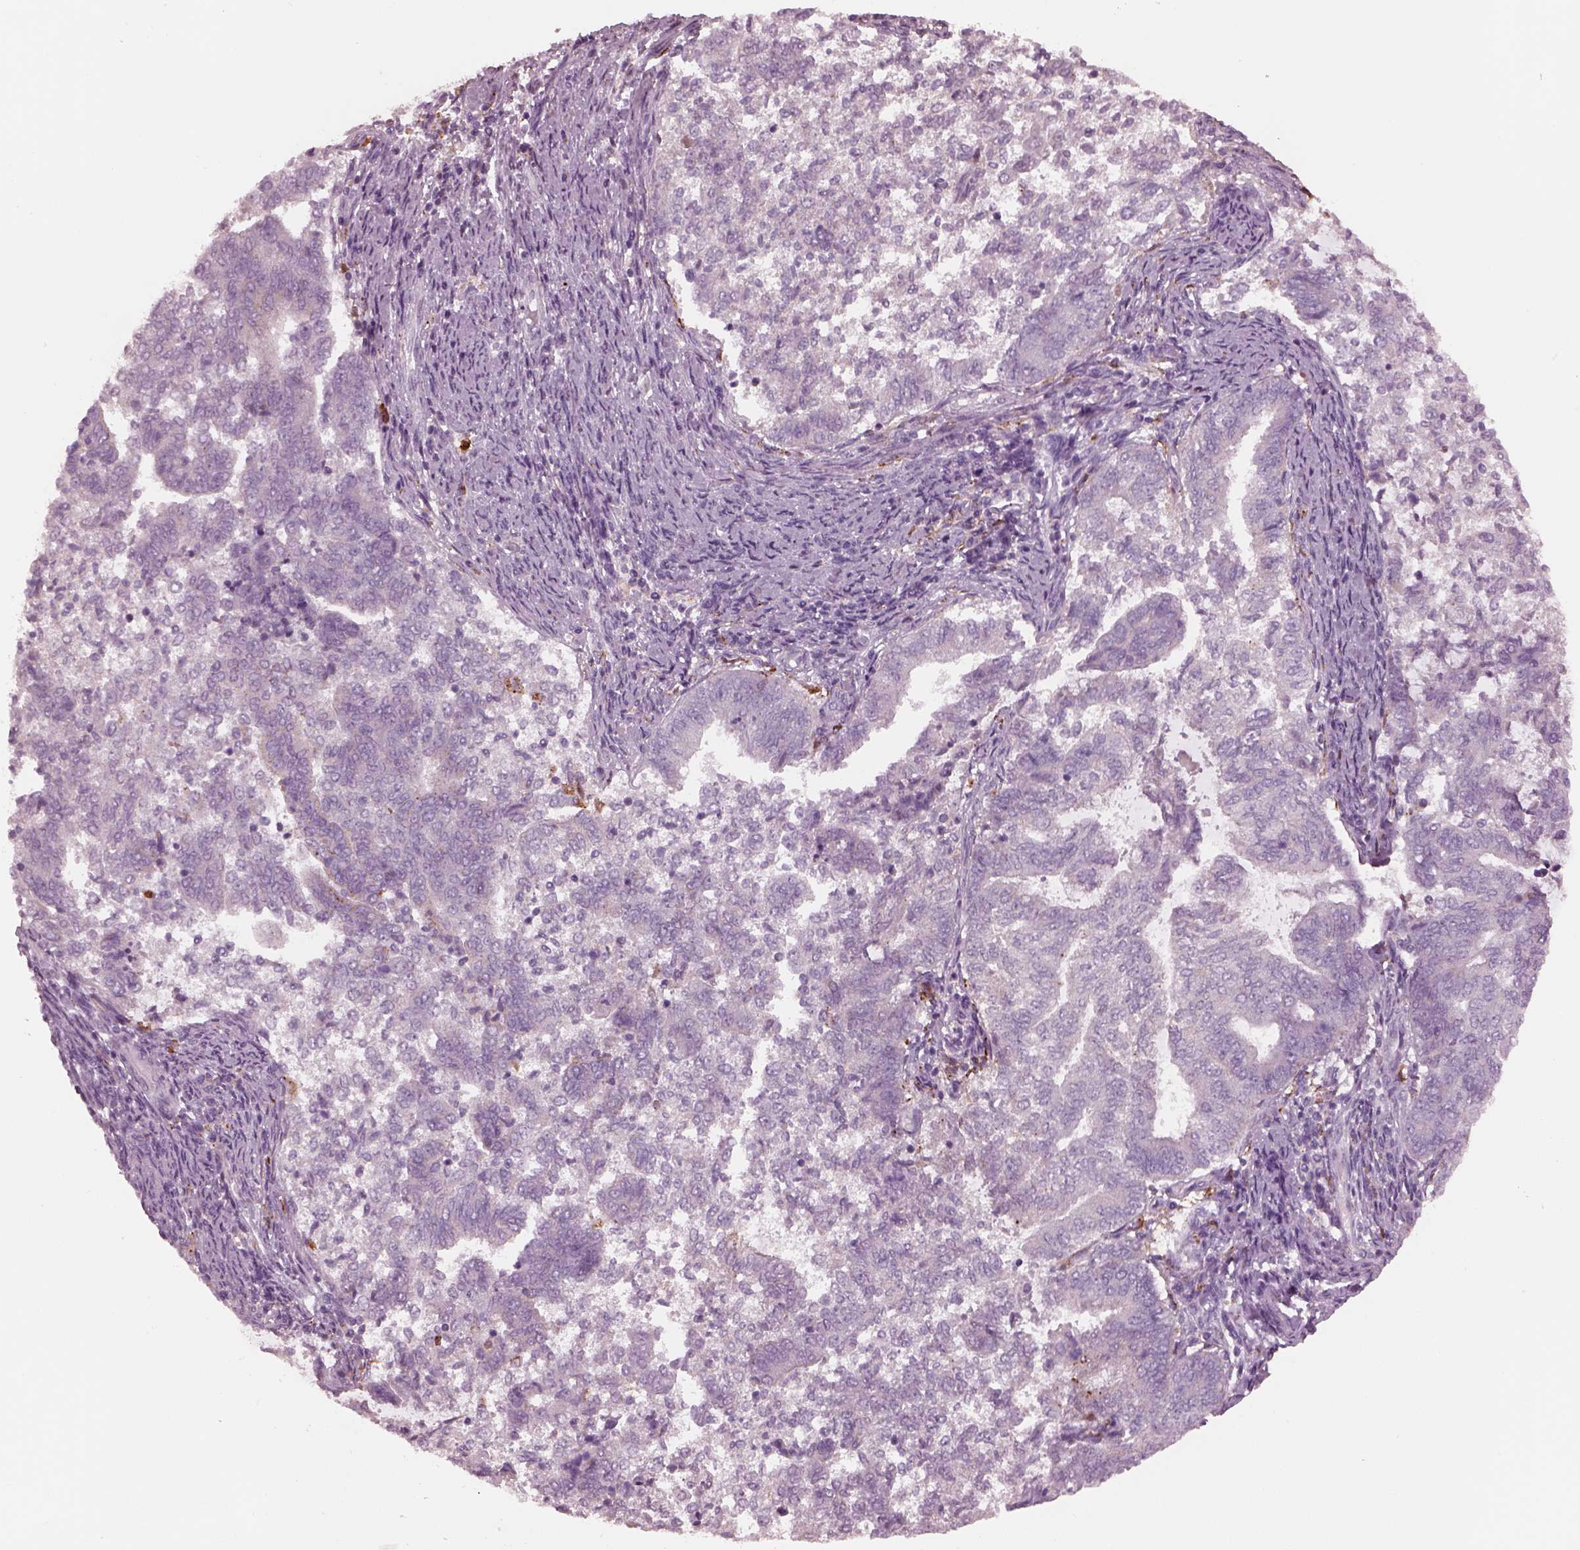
{"staining": {"intensity": "negative", "quantity": "none", "location": "none"}, "tissue": "endometrial cancer", "cell_type": "Tumor cells", "image_type": "cancer", "snomed": [{"axis": "morphology", "description": "Adenocarcinoma, NOS"}, {"axis": "topography", "description": "Endometrium"}], "caption": "Histopathology image shows no significant protein staining in tumor cells of adenocarcinoma (endometrial). (Brightfield microscopy of DAB immunohistochemistry (IHC) at high magnification).", "gene": "SLAMF8", "patient": {"sex": "female", "age": 65}}